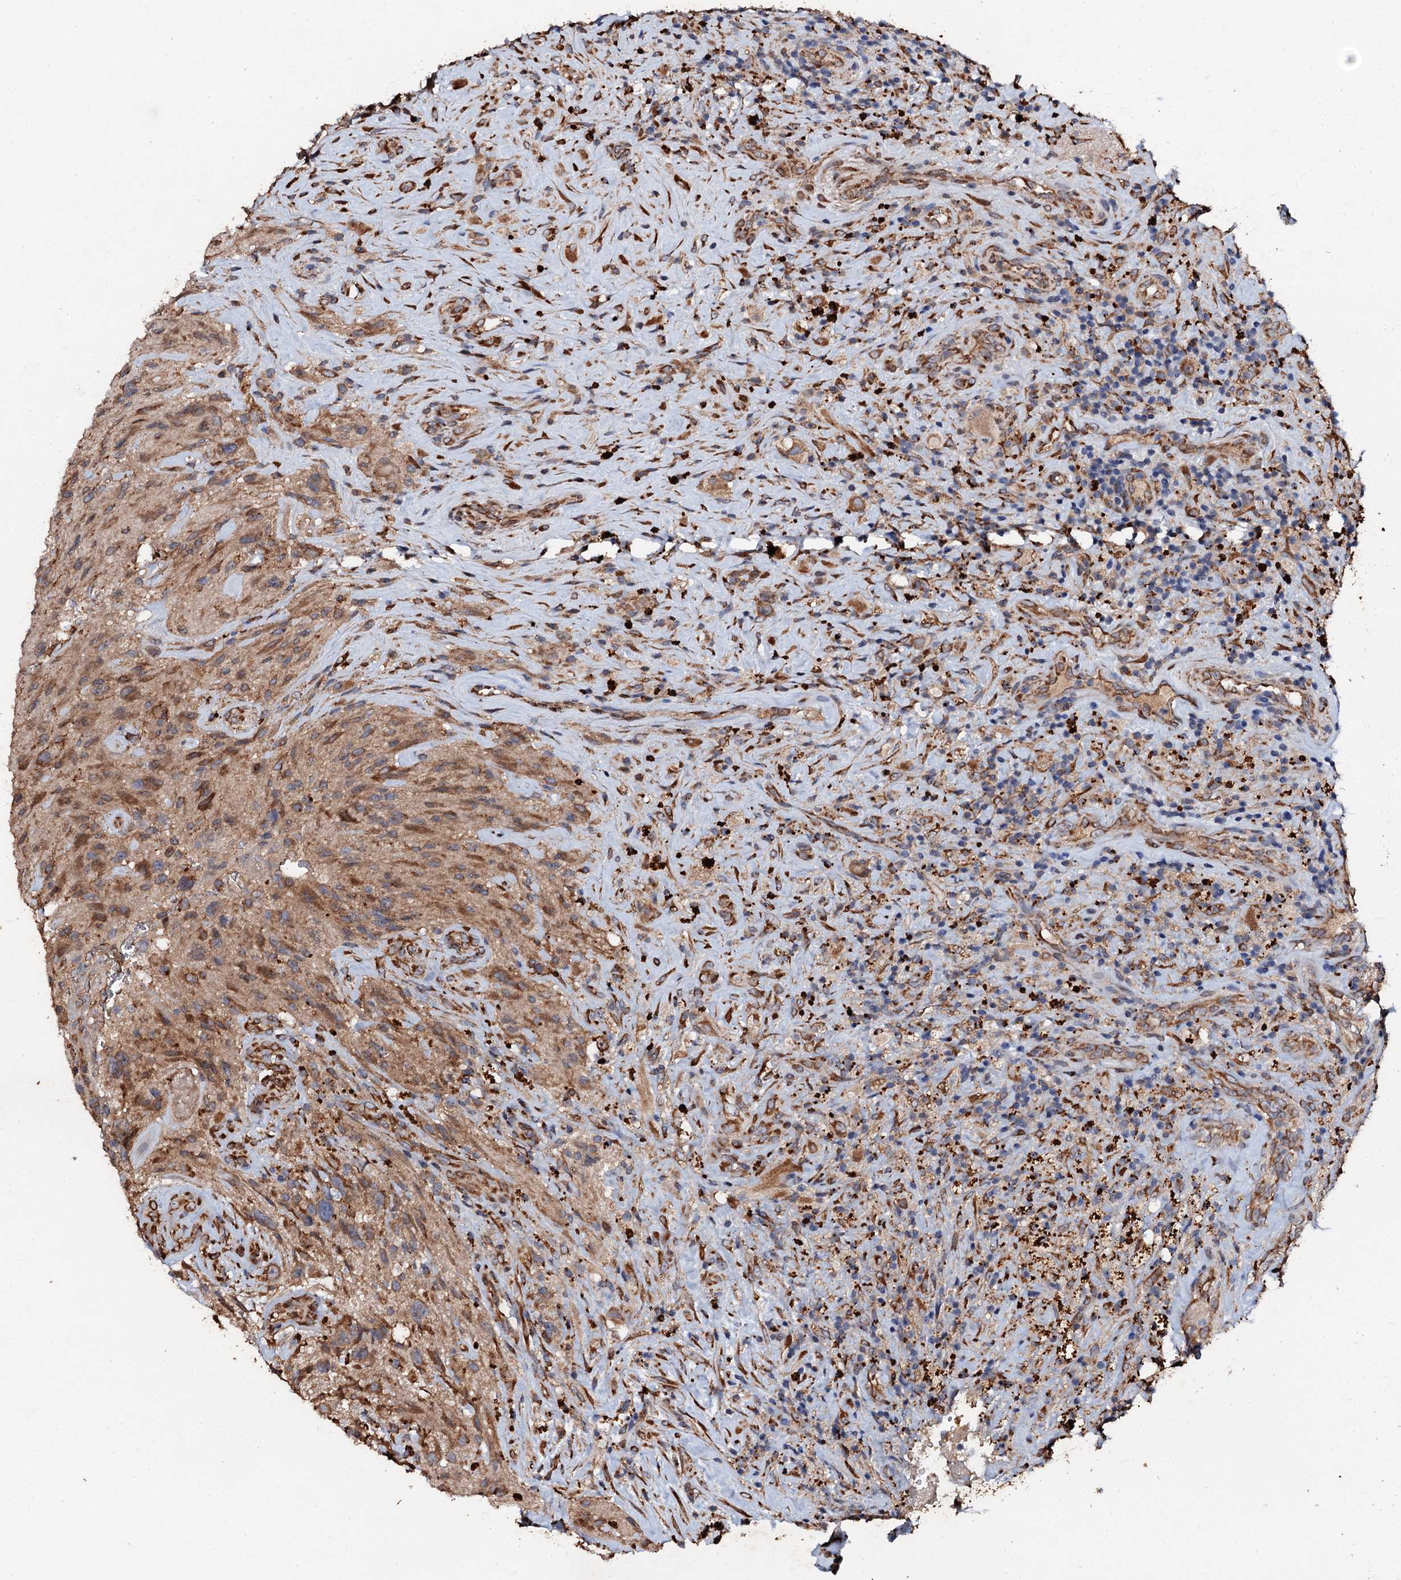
{"staining": {"intensity": "moderate", "quantity": ">75%", "location": "cytoplasmic/membranous"}, "tissue": "glioma", "cell_type": "Tumor cells", "image_type": "cancer", "snomed": [{"axis": "morphology", "description": "Glioma, malignant, High grade"}, {"axis": "topography", "description": "Brain"}], "caption": "Immunohistochemical staining of high-grade glioma (malignant) shows medium levels of moderate cytoplasmic/membranous protein staining in about >75% of tumor cells.", "gene": "ADAMTS10", "patient": {"sex": "male", "age": 69}}